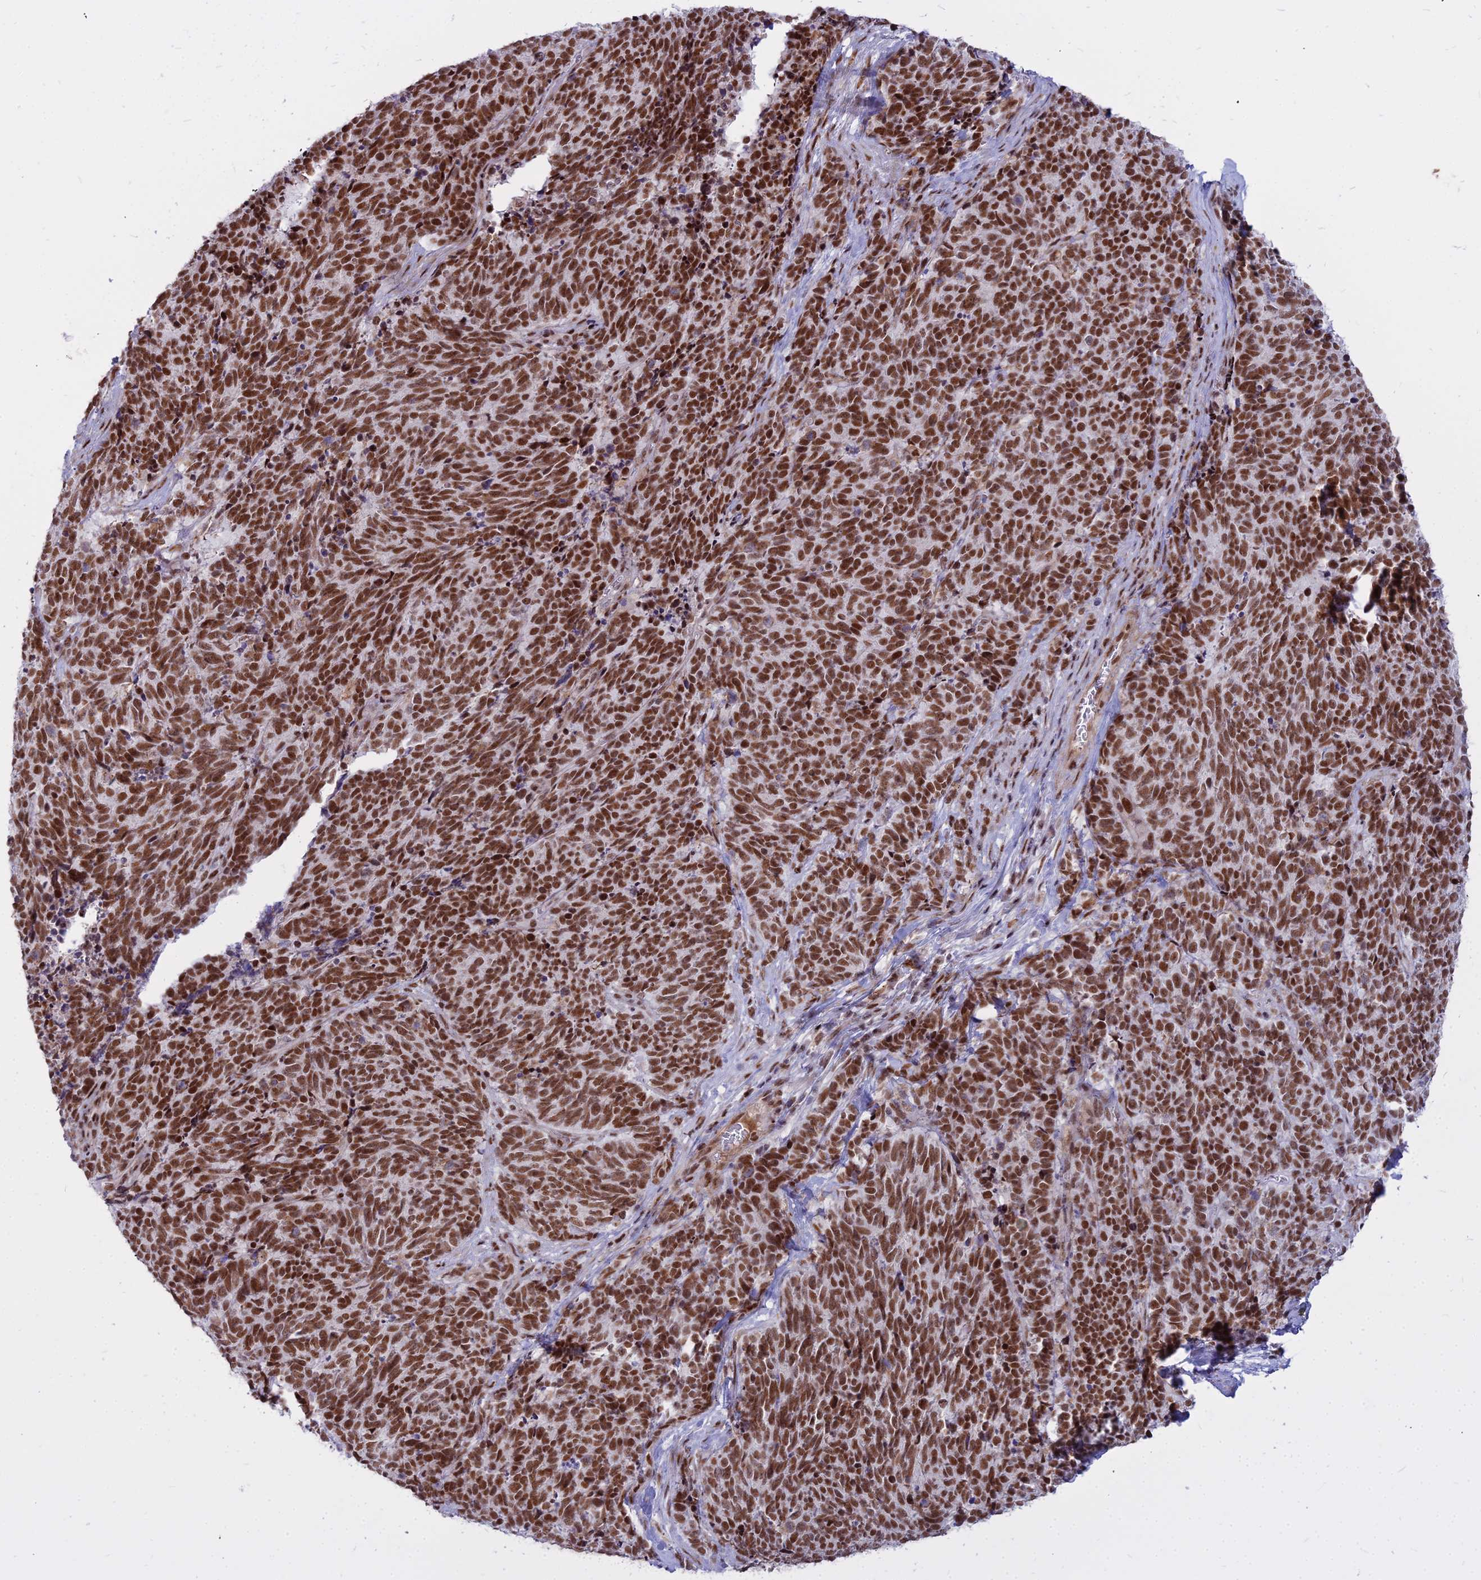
{"staining": {"intensity": "strong", "quantity": ">75%", "location": "nuclear"}, "tissue": "cervical cancer", "cell_type": "Tumor cells", "image_type": "cancer", "snomed": [{"axis": "morphology", "description": "Squamous cell carcinoma, NOS"}, {"axis": "topography", "description": "Cervix"}], "caption": "Protein expression analysis of cervical cancer (squamous cell carcinoma) exhibits strong nuclear expression in approximately >75% of tumor cells. (brown staining indicates protein expression, while blue staining denotes nuclei).", "gene": "ALG10", "patient": {"sex": "female", "age": 29}}